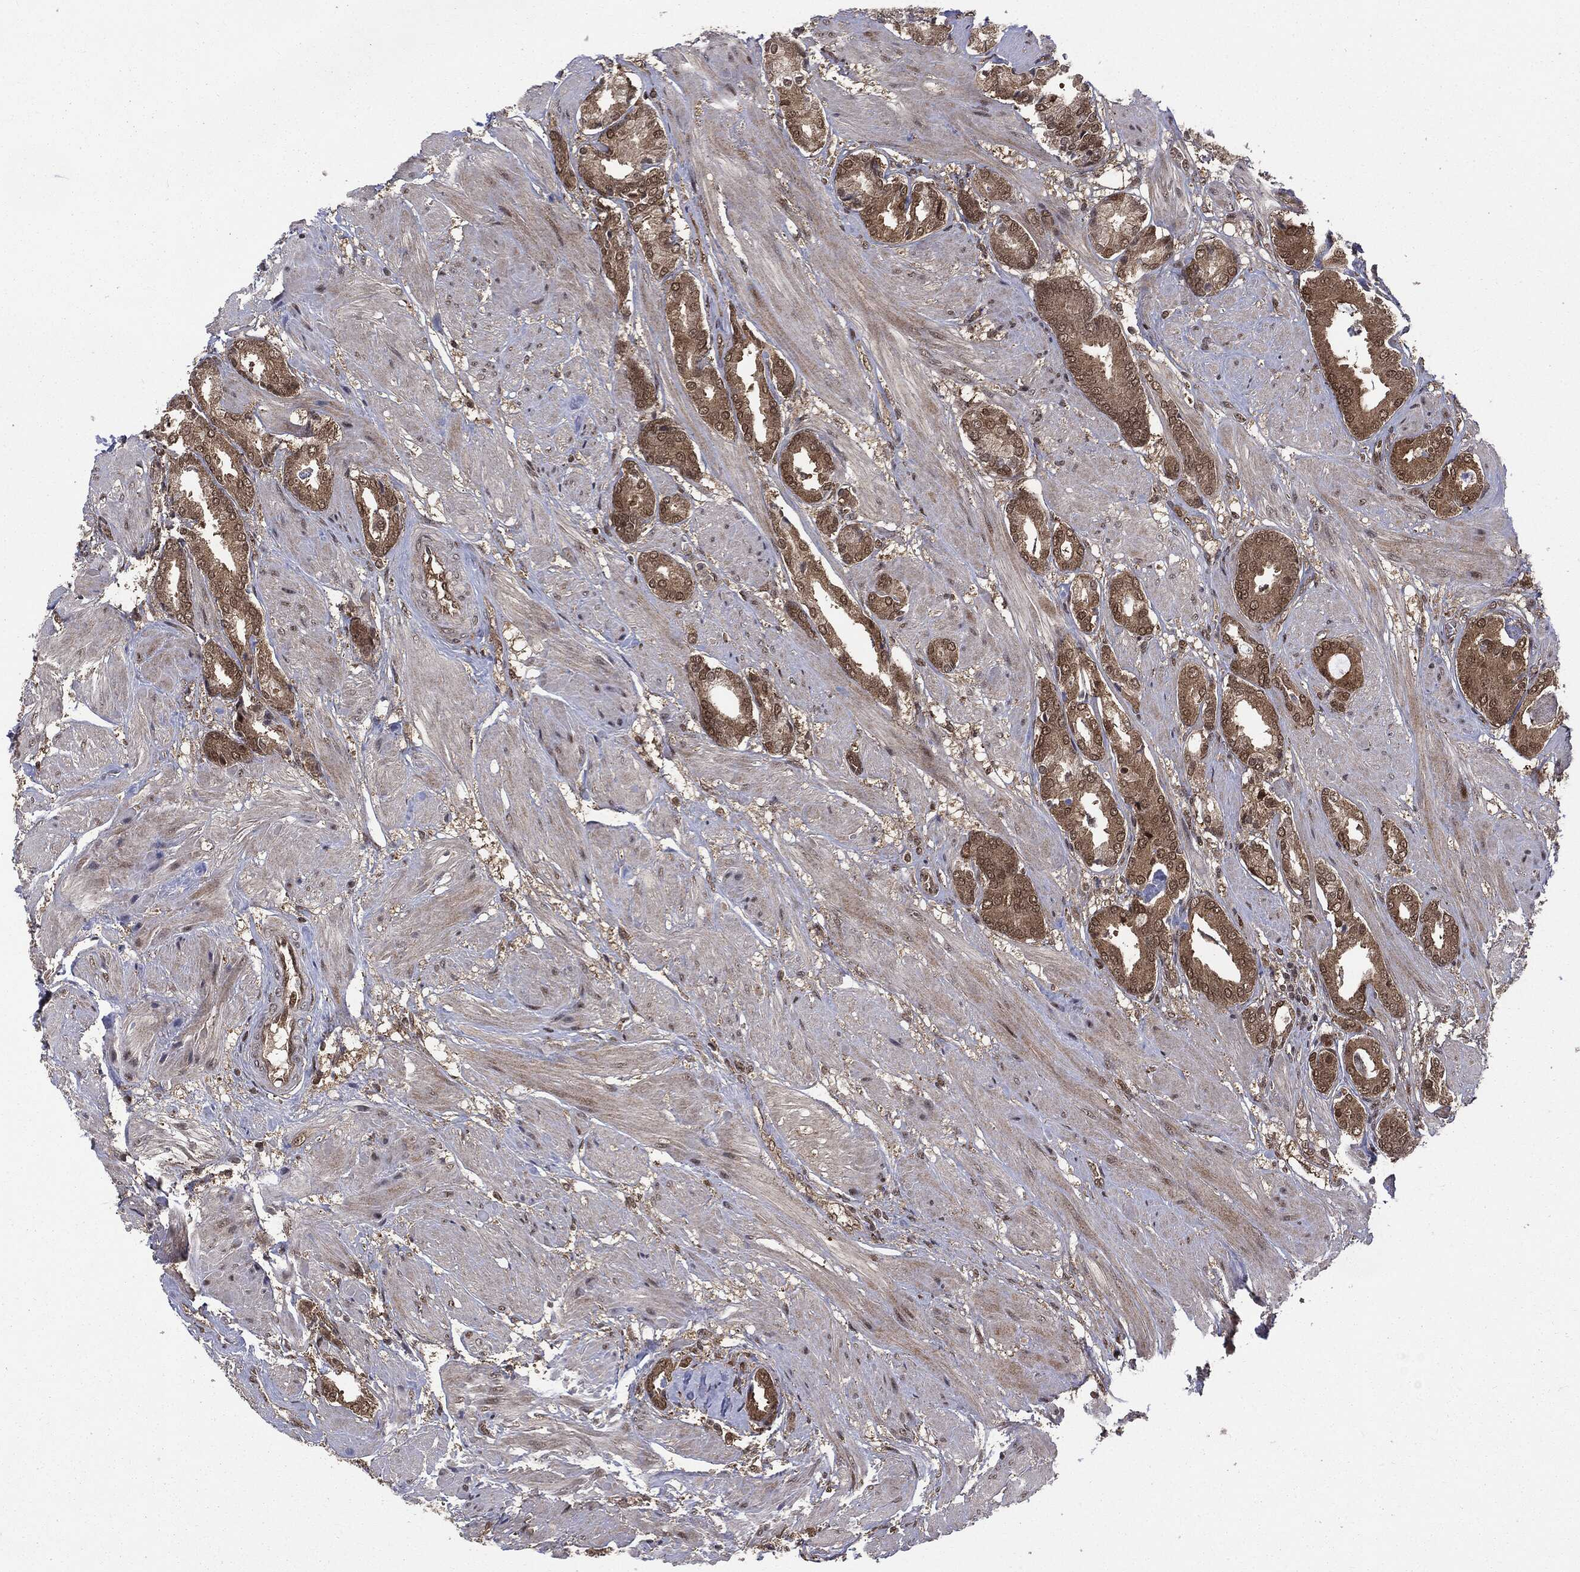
{"staining": {"intensity": "weak", "quantity": ">75%", "location": "cytoplasmic/membranous,nuclear"}, "tissue": "prostate cancer", "cell_type": "Tumor cells", "image_type": "cancer", "snomed": [{"axis": "morphology", "description": "Adenocarcinoma, High grade"}, {"axis": "topography", "description": "Prostate"}], "caption": "Tumor cells display weak cytoplasmic/membranous and nuclear positivity in approximately >75% of cells in adenocarcinoma (high-grade) (prostate).", "gene": "PTPA", "patient": {"sex": "male", "age": 56}}